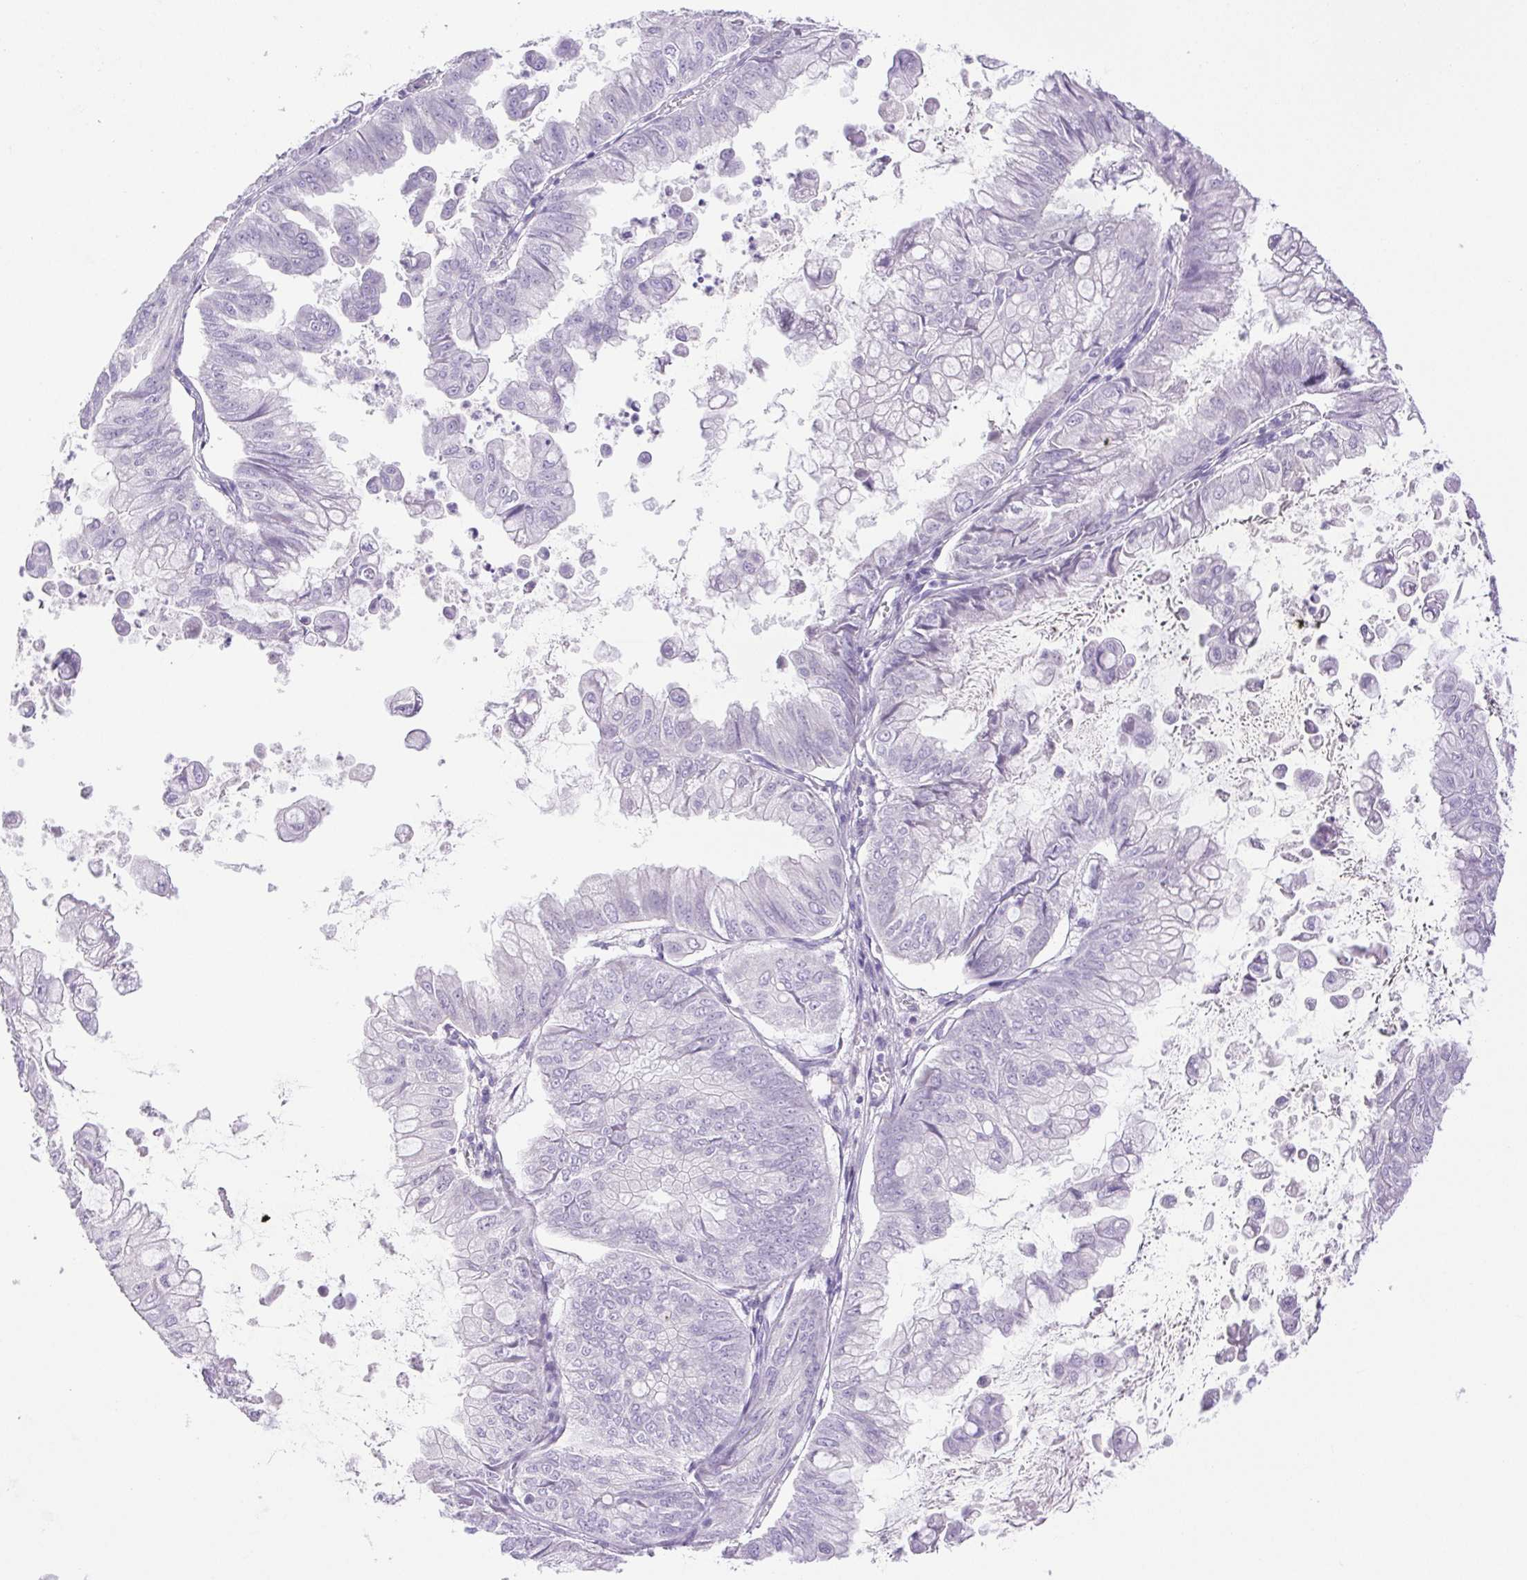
{"staining": {"intensity": "negative", "quantity": "none", "location": "none"}, "tissue": "stomach cancer", "cell_type": "Tumor cells", "image_type": "cancer", "snomed": [{"axis": "morphology", "description": "Adenocarcinoma, NOS"}, {"axis": "topography", "description": "Stomach, upper"}], "caption": "Immunohistochemistry of human stomach adenocarcinoma reveals no positivity in tumor cells. (Brightfield microscopy of DAB immunohistochemistry (IHC) at high magnification).", "gene": "PAPPA2", "patient": {"sex": "male", "age": 80}}